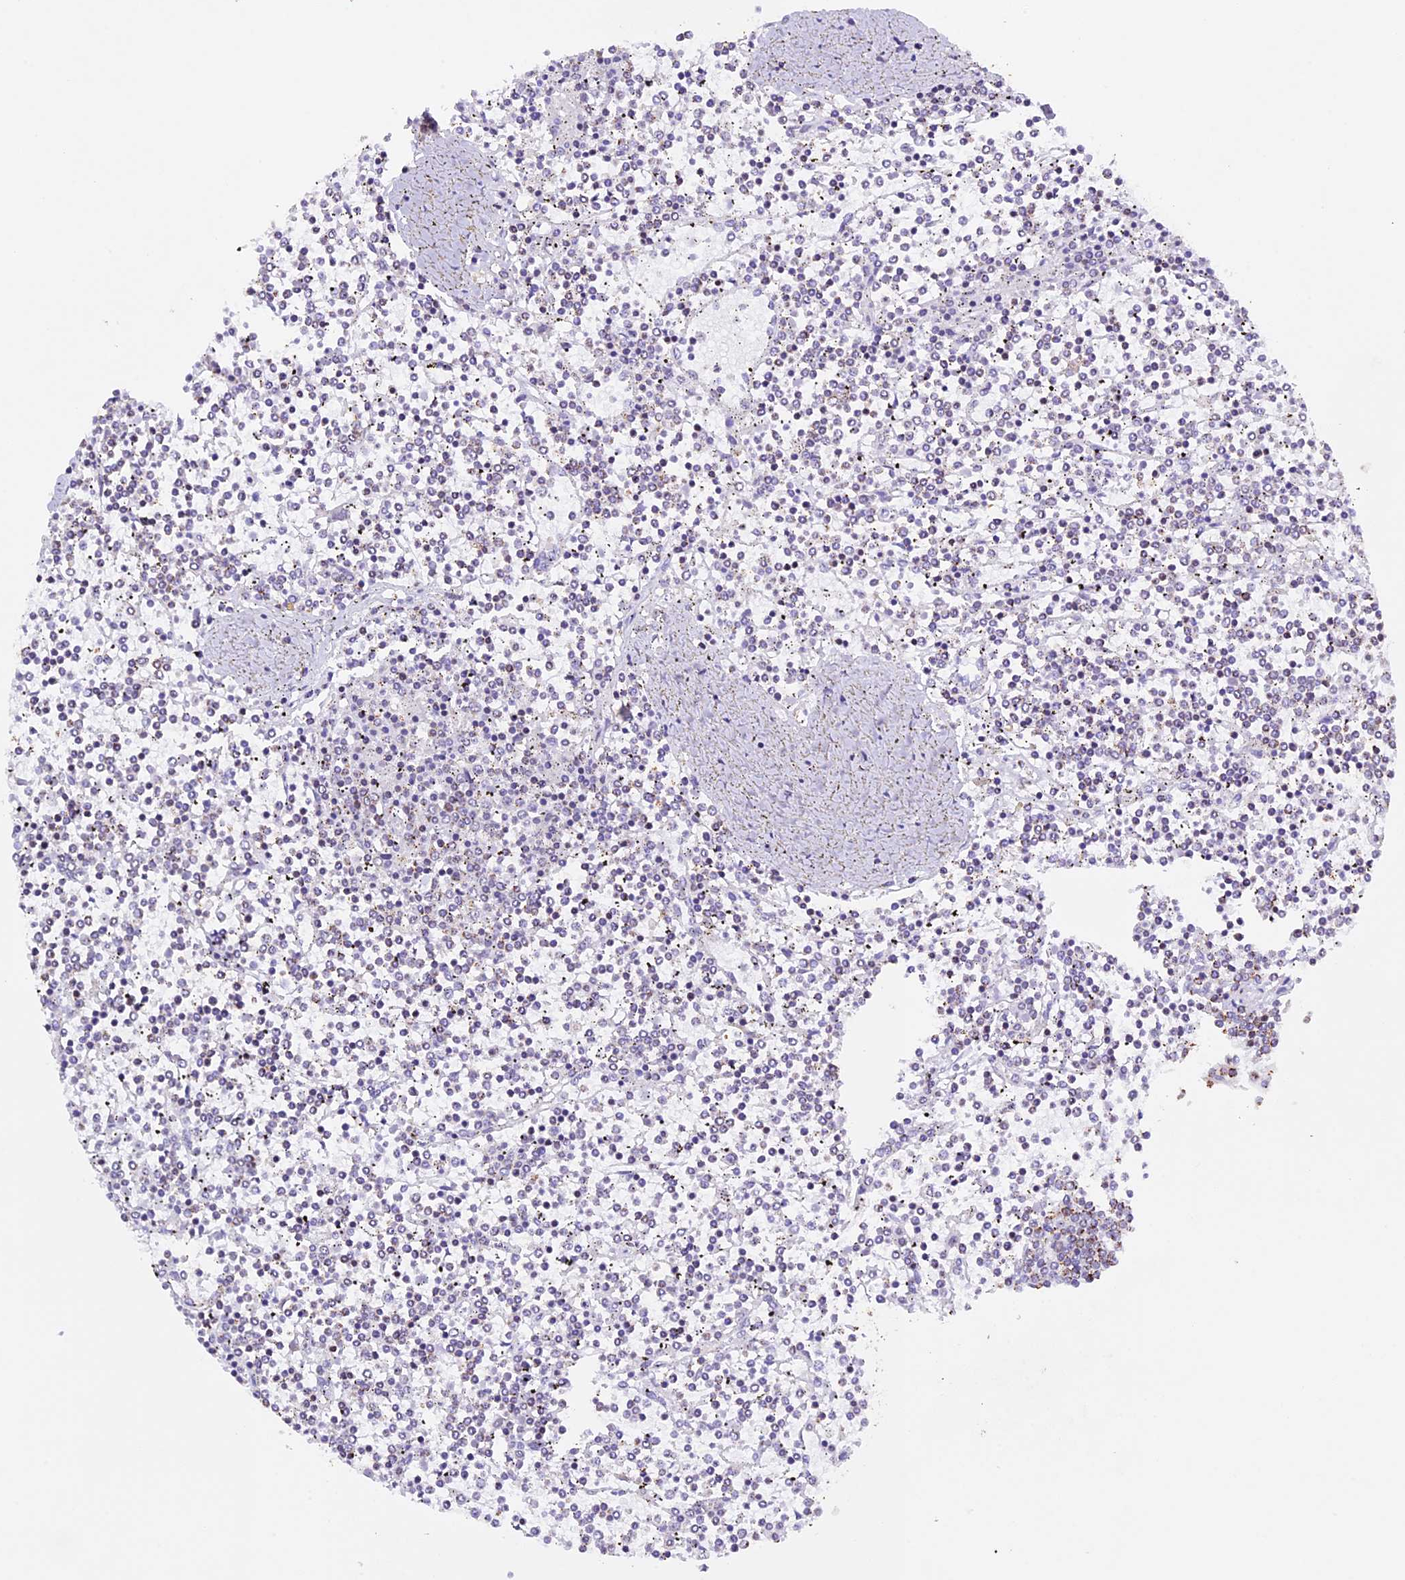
{"staining": {"intensity": "negative", "quantity": "none", "location": "none"}, "tissue": "lymphoma", "cell_type": "Tumor cells", "image_type": "cancer", "snomed": [{"axis": "morphology", "description": "Malignant lymphoma, non-Hodgkin's type, Low grade"}, {"axis": "topography", "description": "Spleen"}], "caption": "Lymphoma stained for a protein using immunohistochemistry (IHC) exhibits no positivity tumor cells.", "gene": "TFAM", "patient": {"sex": "female", "age": 19}}